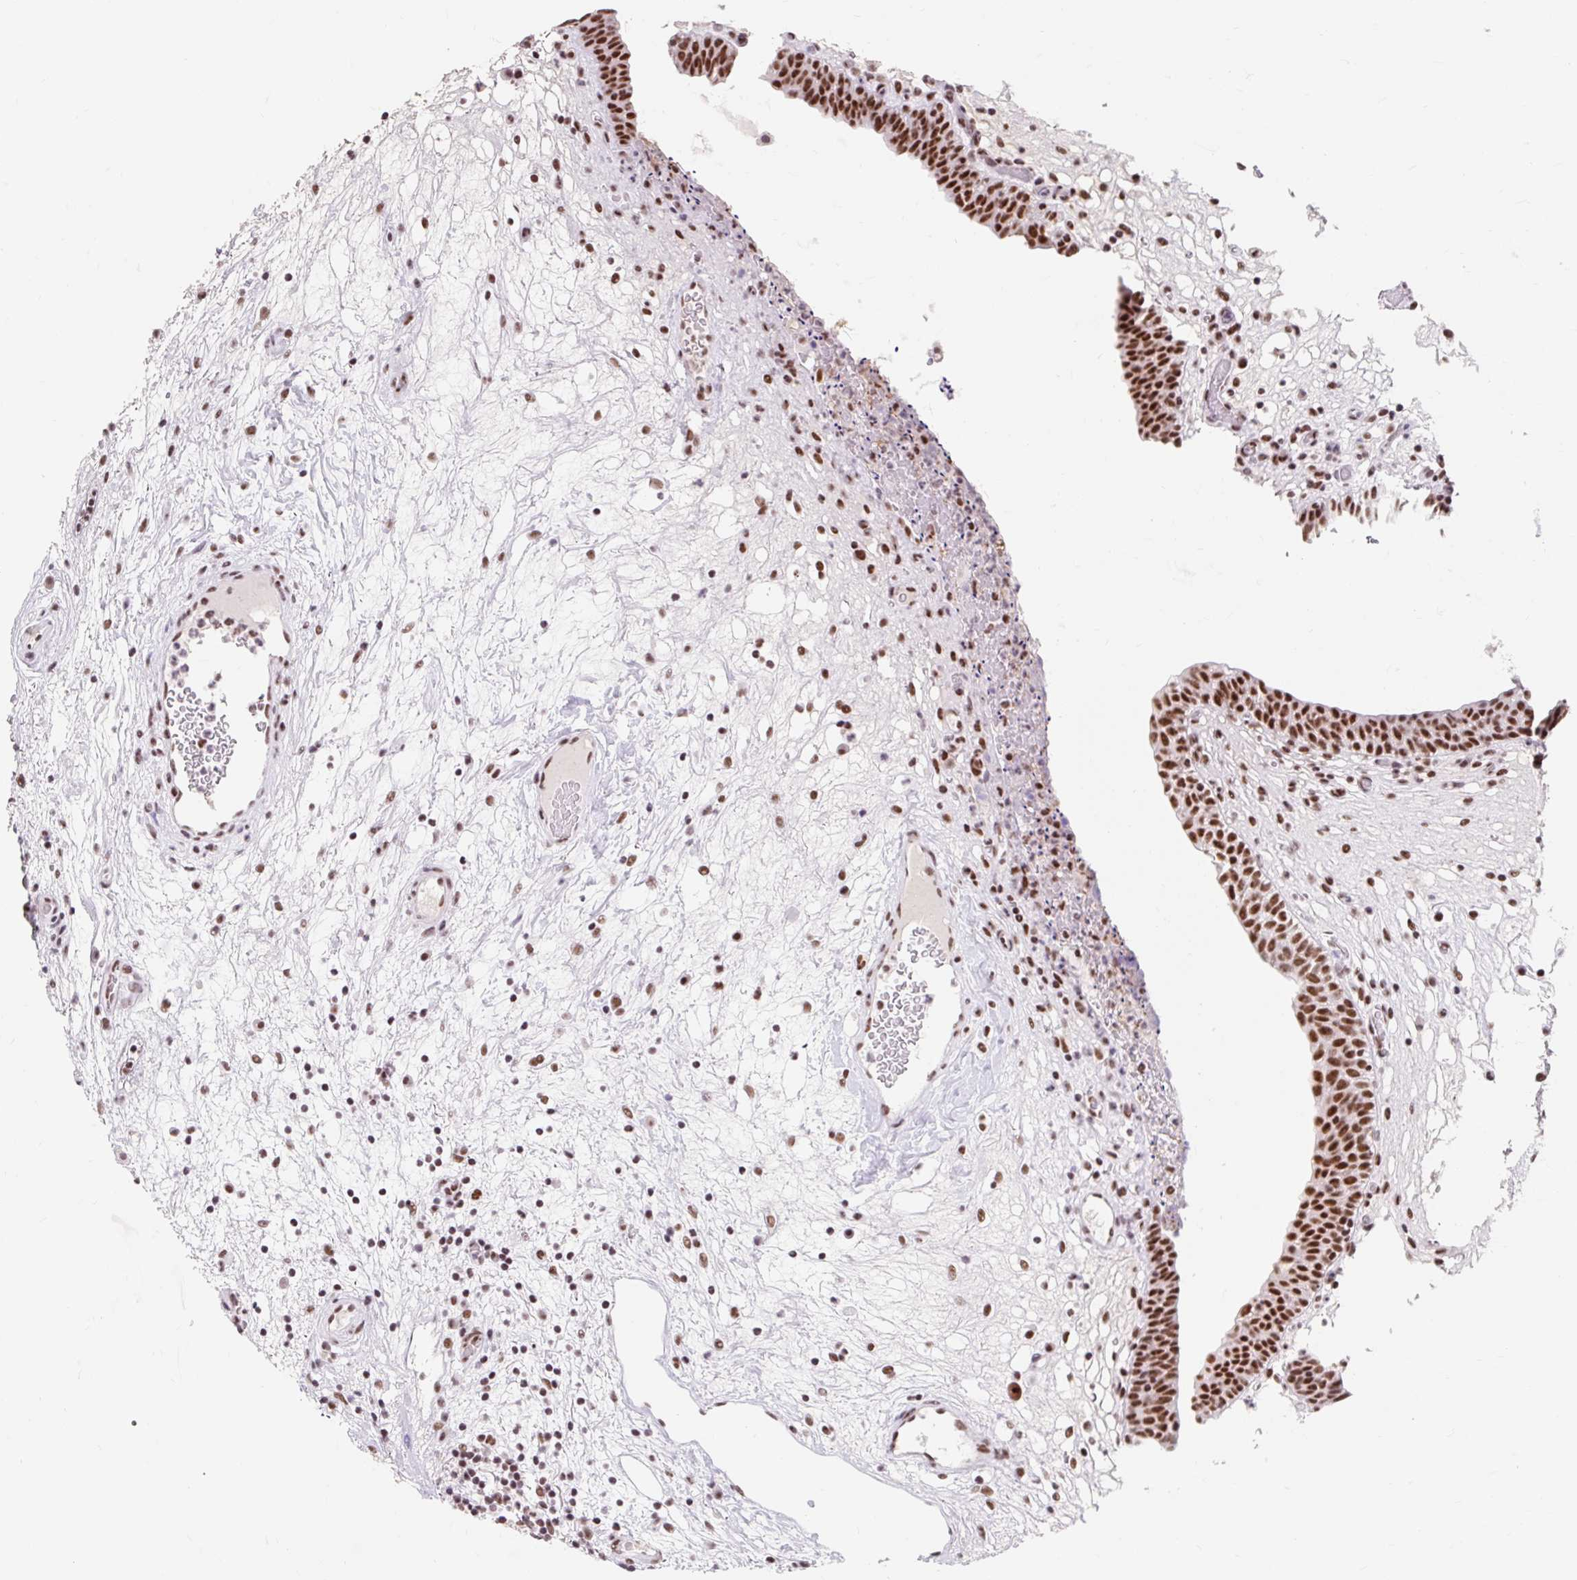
{"staining": {"intensity": "strong", "quantity": ">75%", "location": "nuclear"}, "tissue": "urinary bladder", "cell_type": "Urothelial cells", "image_type": "normal", "snomed": [{"axis": "morphology", "description": "Normal tissue, NOS"}, {"axis": "topography", "description": "Urinary bladder"}], "caption": "Protein staining exhibits strong nuclear expression in approximately >75% of urothelial cells in unremarkable urinary bladder. (Brightfield microscopy of DAB IHC at high magnification).", "gene": "SRSF10", "patient": {"sex": "male", "age": 71}}